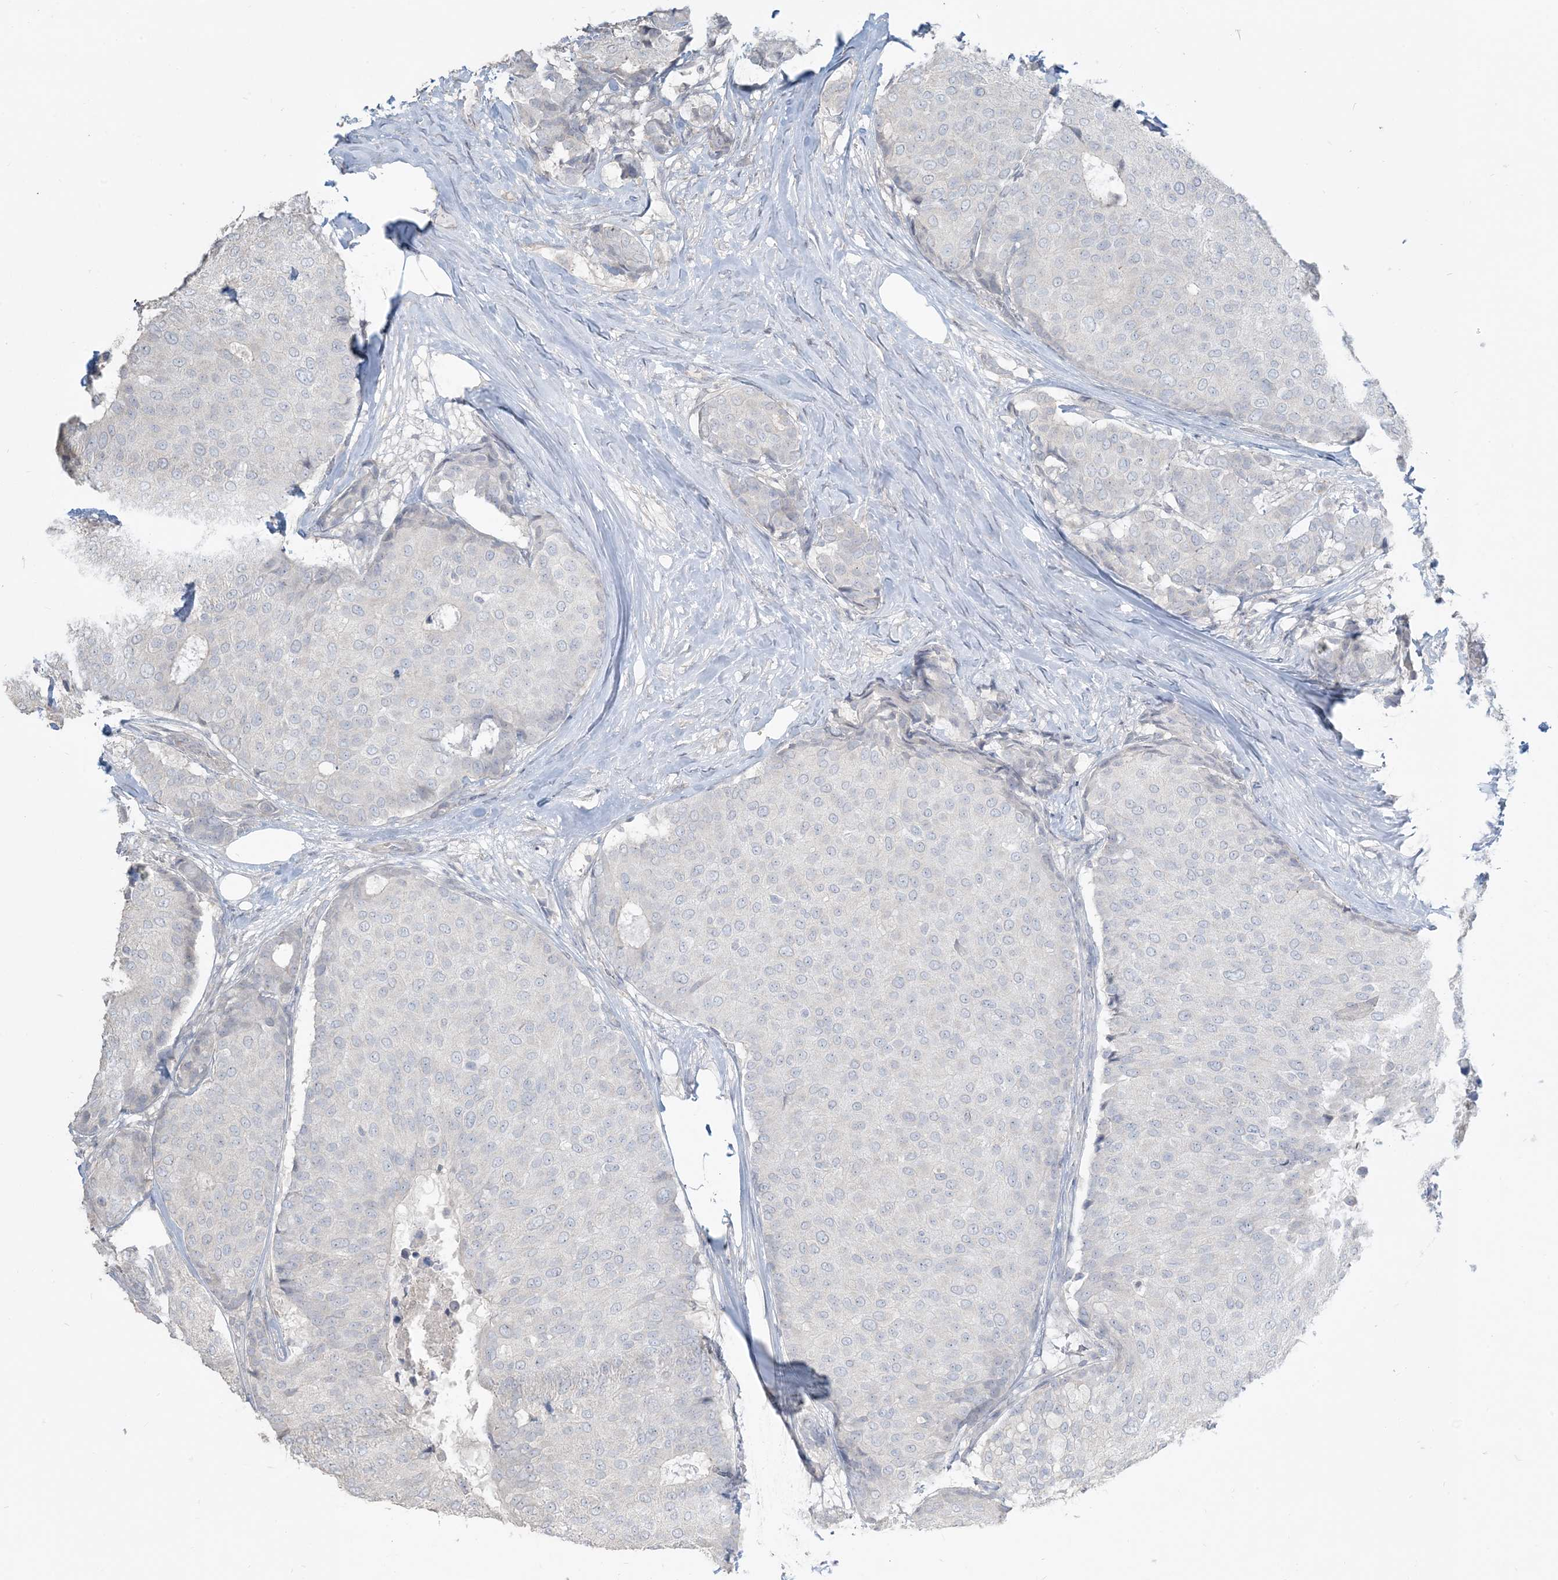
{"staining": {"intensity": "negative", "quantity": "none", "location": "none"}, "tissue": "breast cancer", "cell_type": "Tumor cells", "image_type": "cancer", "snomed": [{"axis": "morphology", "description": "Duct carcinoma"}, {"axis": "topography", "description": "Breast"}], "caption": "The image demonstrates no significant positivity in tumor cells of breast intraductal carcinoma.", "gene": "NPHS2", "patient": {"sex": "female", "age": 75}}